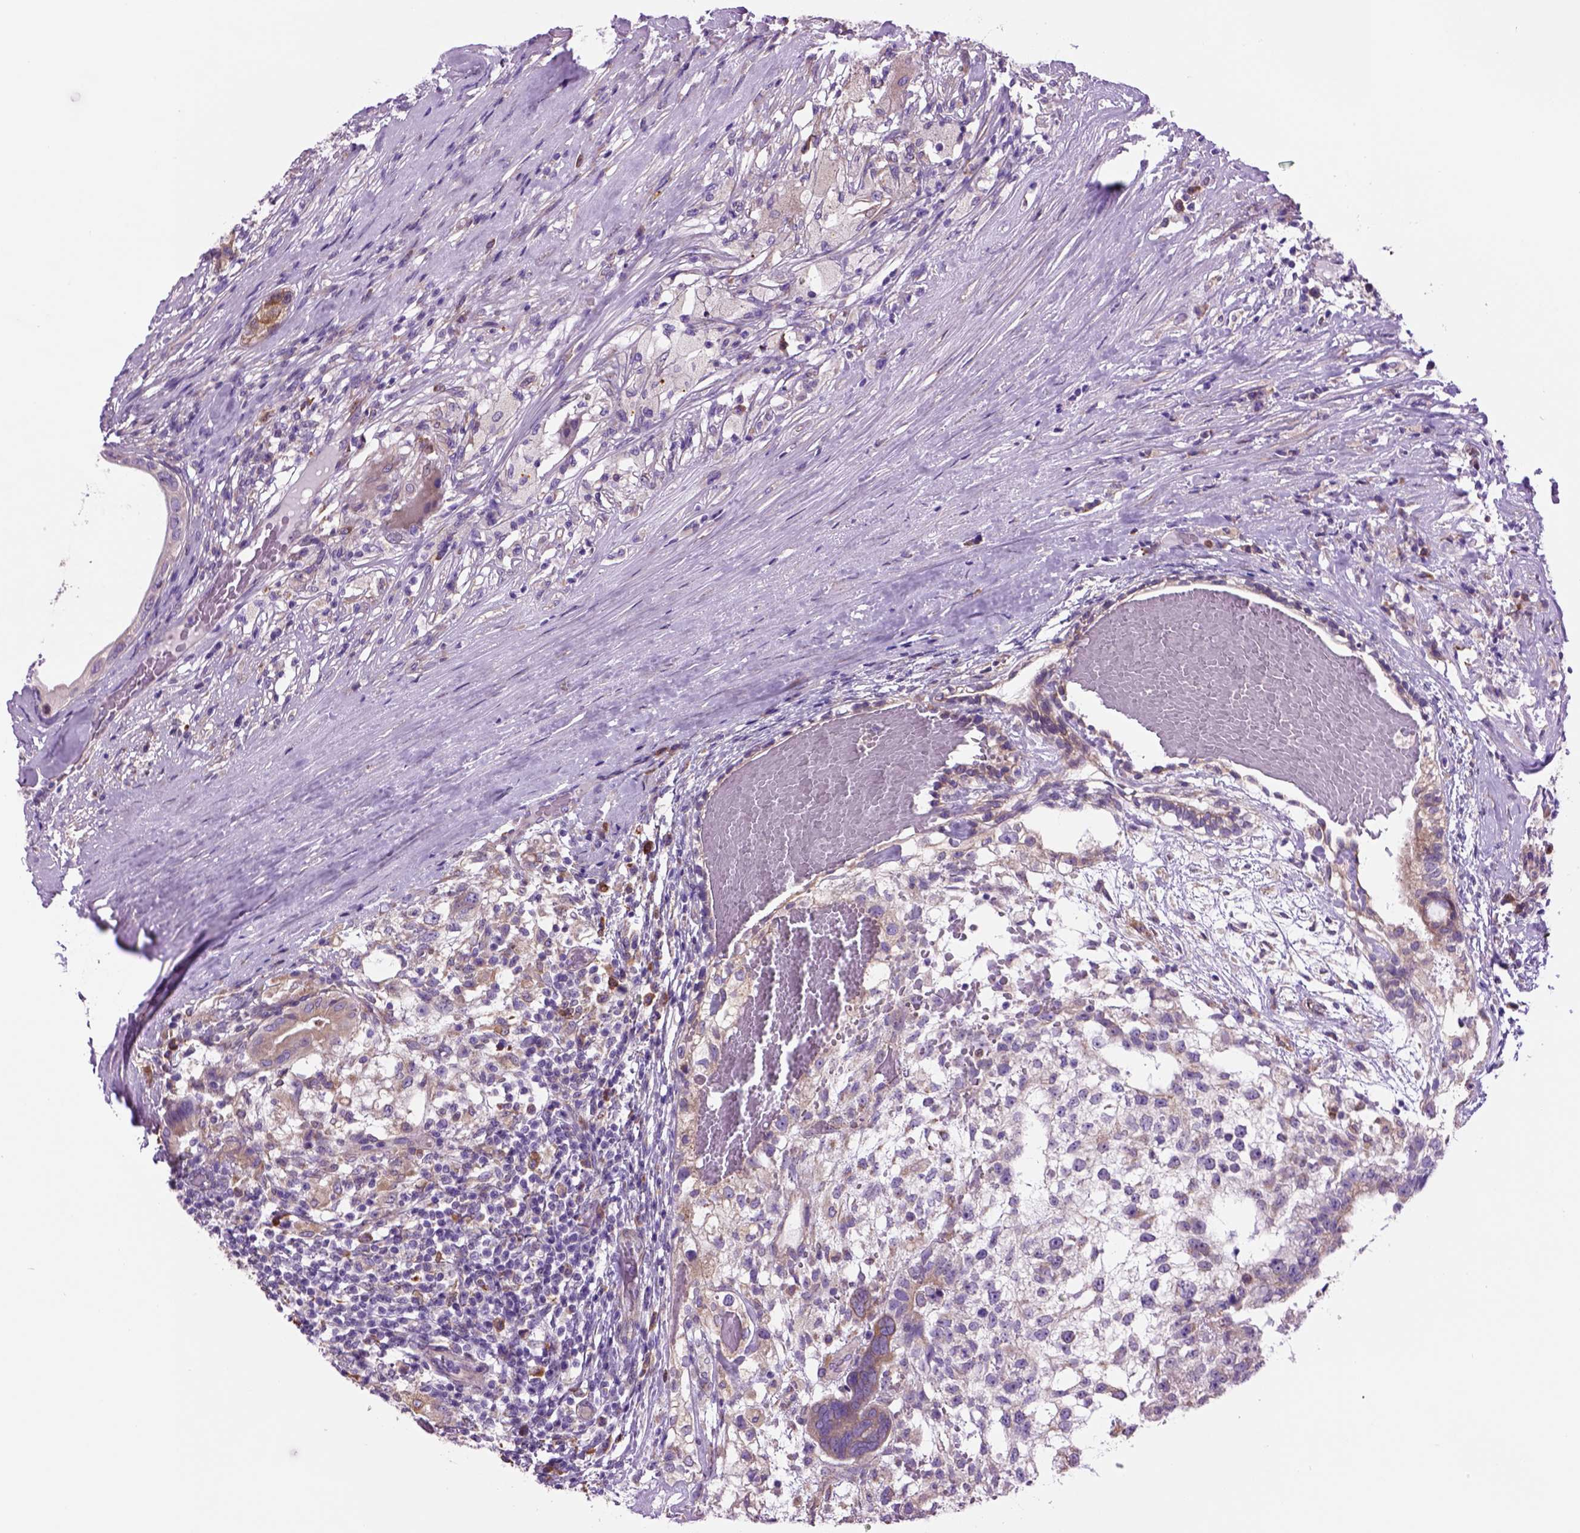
{"staining": {"intensity": "moderate", "quantity": "<25%", "location": "cytoplasmic/membranous"}, "tissue": "testis cancer", "cell_type": "Tumor cells", "image_type": "cancer", "snomed": [{"axis": "morphology", "description": "Seminoma, NOS"}, {"axis": "morphology", "description": "Carcinoma, Embryonal, NOS"}, {"axis": "topography", "description": "Testis"}], "caption": "Protein staining reveals moderate cytoplasmic/membranous positivity in approximately <25% of tumor cells in testis cancer (seminoma).", "gene": "PIAS3", "patient": {"sex": "male", "age": 41}}